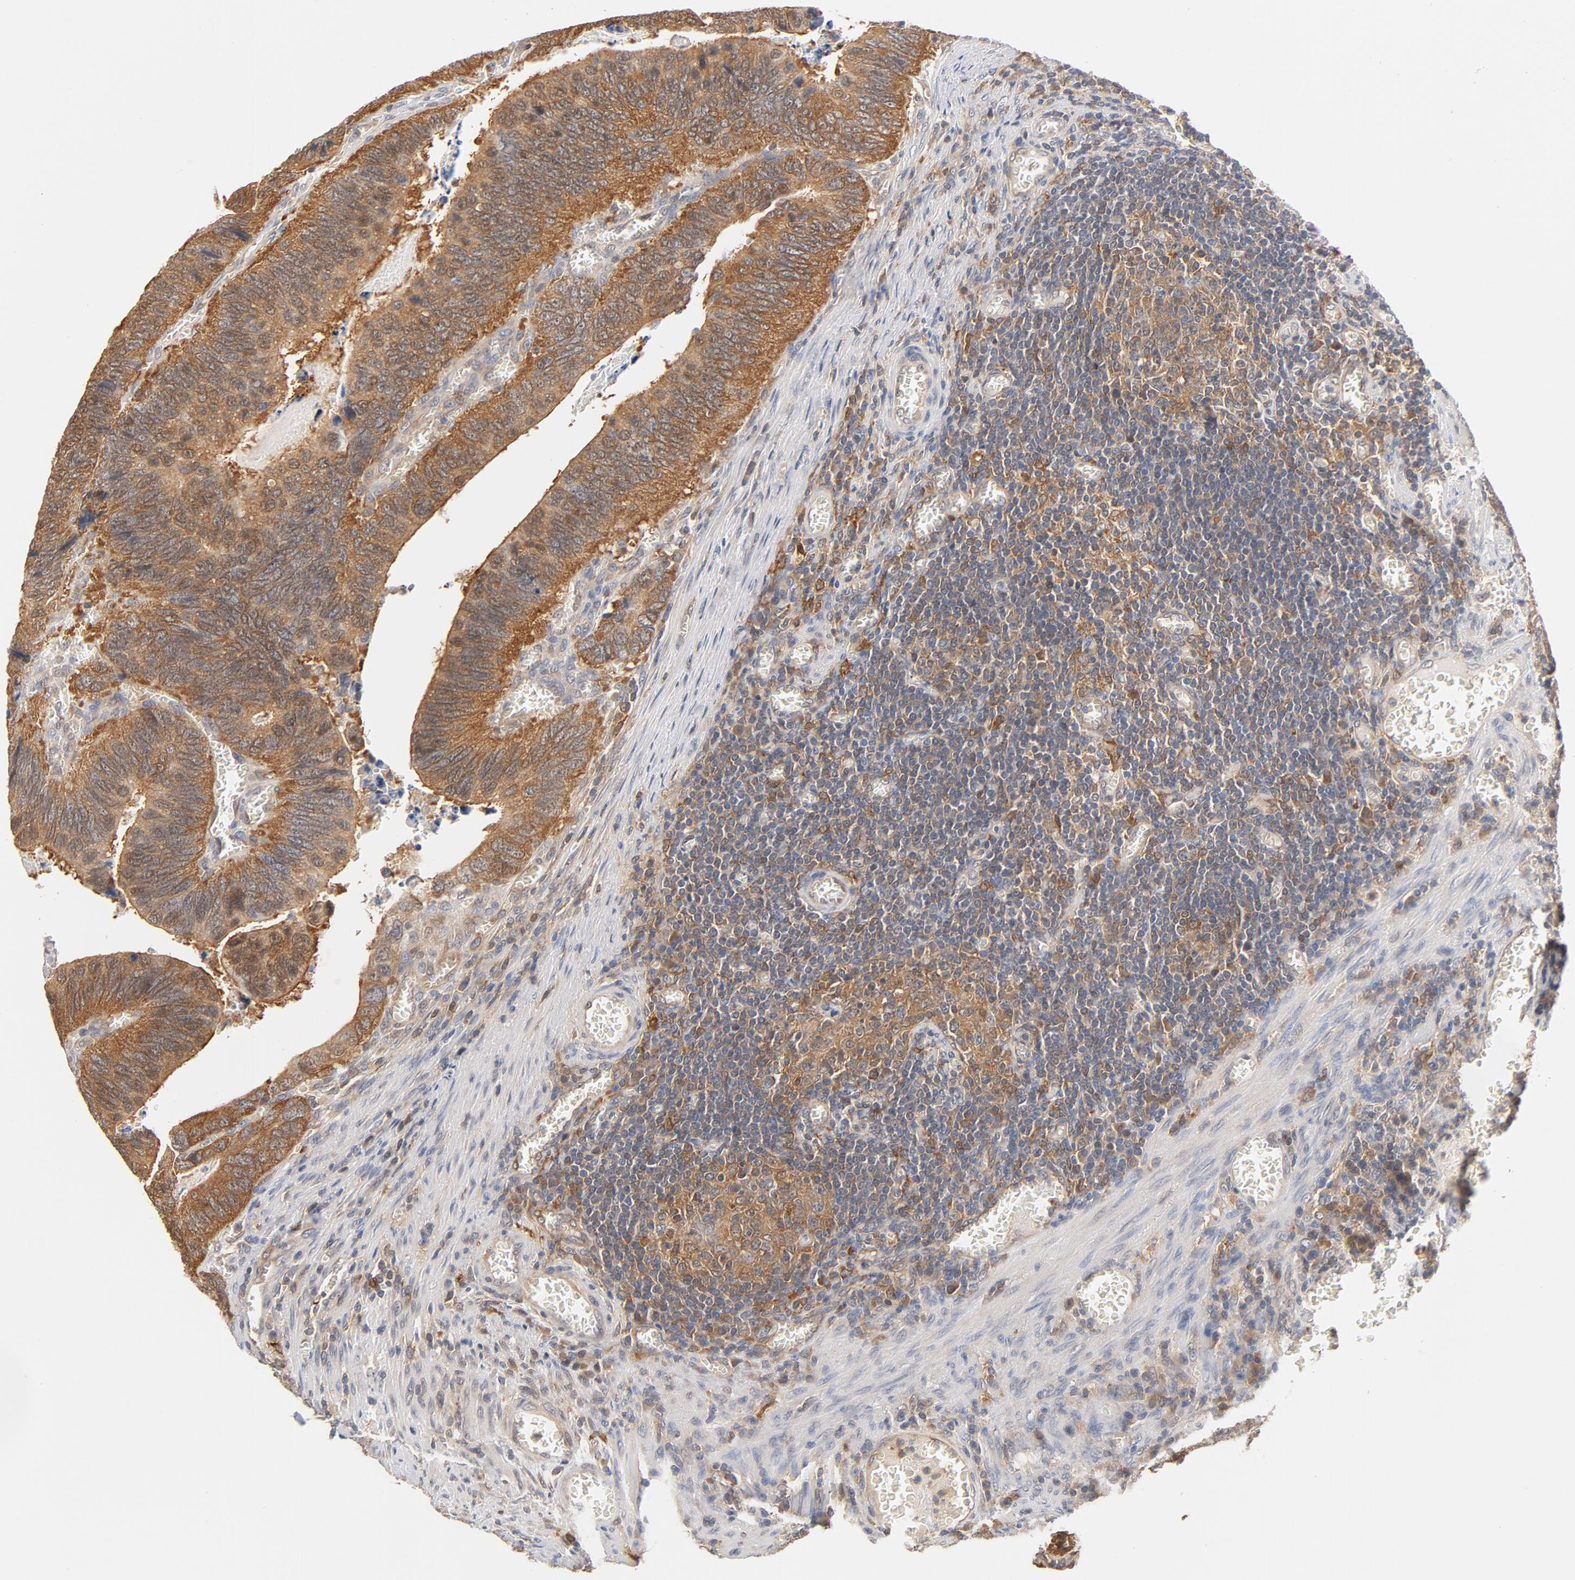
{"staining": {"intensity": "moderate", "quantity": ">75%", "location": "cytoplasmic/membranous"}, "tissue": "colorectal cancer", "cell_type": "Tumor cells", "image_type": "cancer", "snomed": [{"axis": "morphology", "description": "Adenocarcinoma, NOS"}, {"axis": "topography", "description": "Colon"}], "caption": "Immunohistochemistry staining of colorectal adenocarcinoma, which shows medium levels of moderate cytoplasmic/membranous positivity in approximately >75% of tumor cells indicating moderate cytoplasmic/membranous protein staining. The staining was performed using DAB (3,3'-diaminobenzidine) (brown) for protein detection and nuclei were counterstained in hematoxylin (blue).", "gene": "ASMTL", "patient": {"sex": "male", "age": 72}}